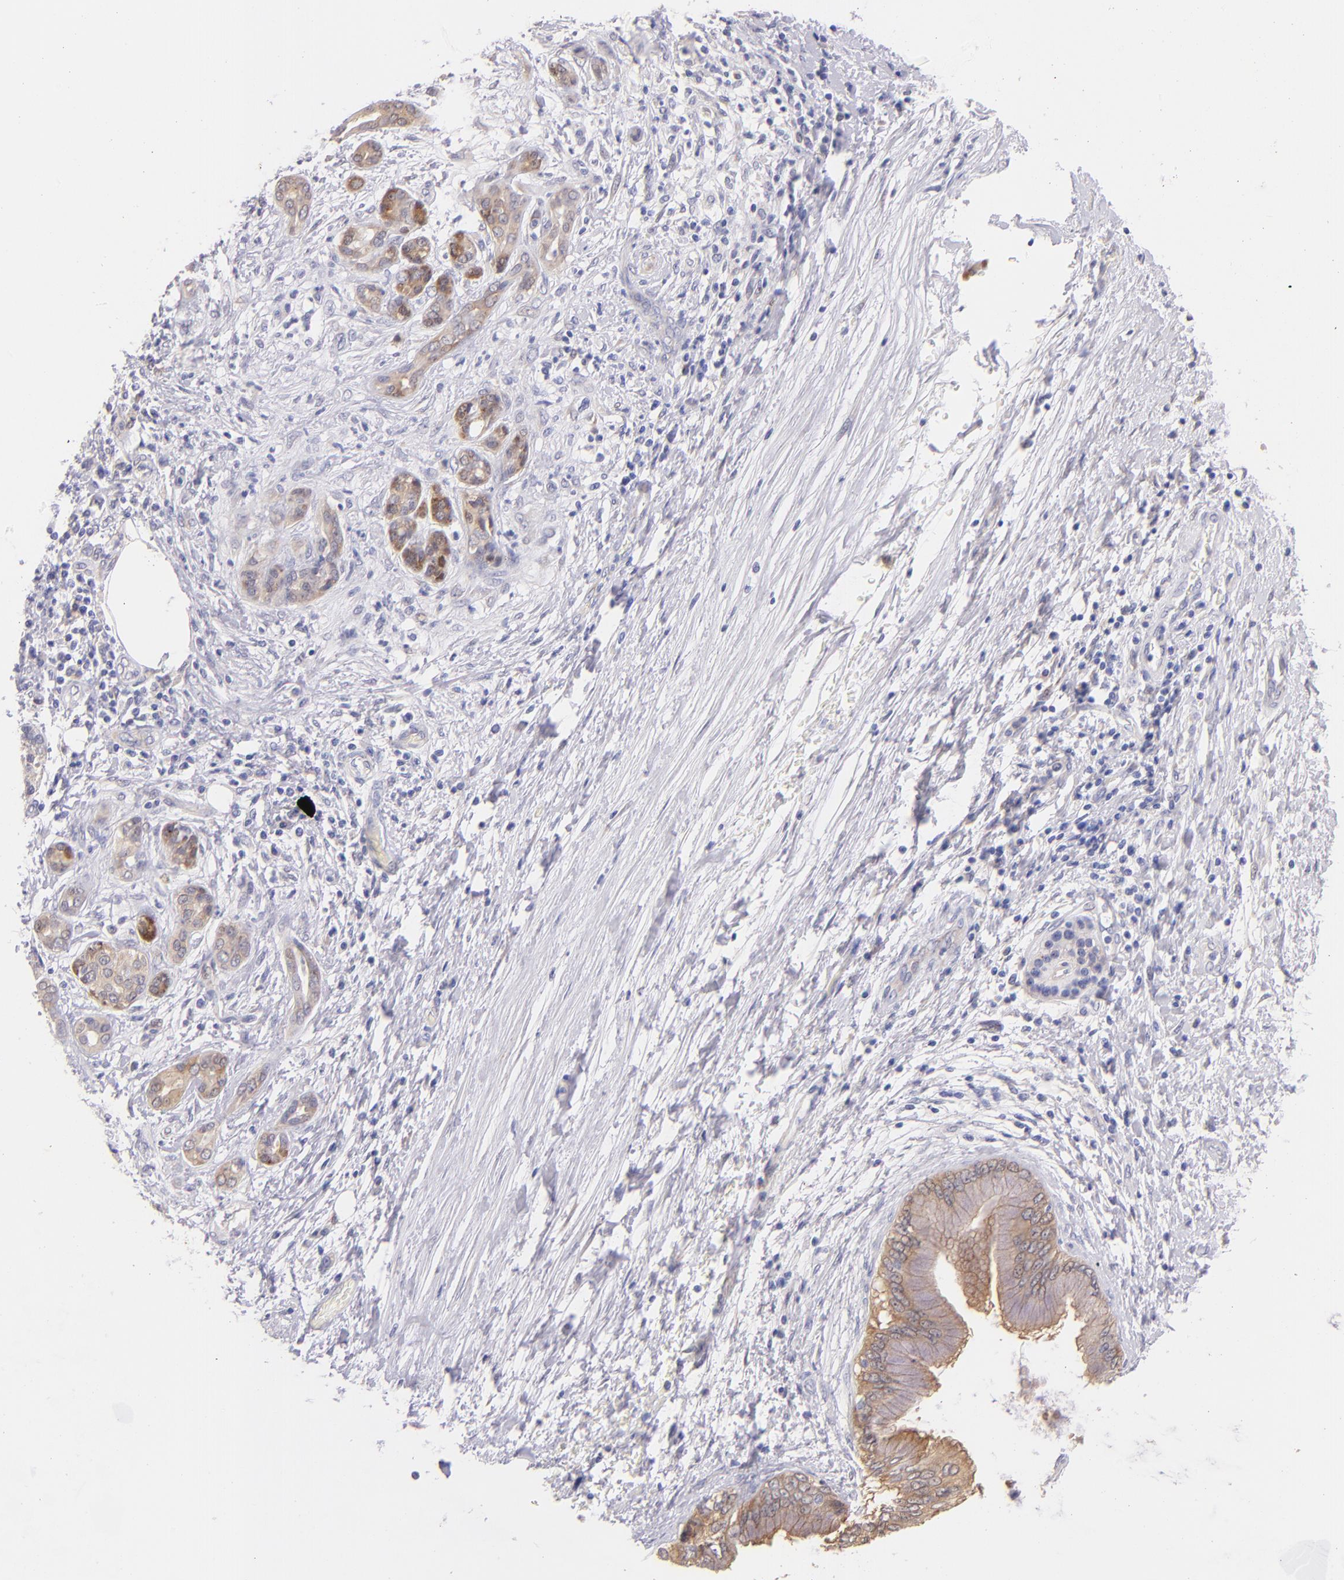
{"staining": {"intensity": "weak", "quantity": ">75%", "location": "cytoplasmic/membranous"}, "tissue": "pancreatic cancer", "cell_type": "Tumor cells", "image_type": "cancer", "snomed": [{"axis": "morphology", "description": "Adenocarcinoma, NOS"}, {"axis": "topography", "description": "Pancreas"}], "caption": "Approximately >75% of tumor cells in human pancreatic adenocarcinoma demonstrate weak cytoplasmic/membranous protein staining as visualized by brown immunohistochemical staining.", "gene": "SH2D4A", "patient": {"sex": "female", "age": 70}}